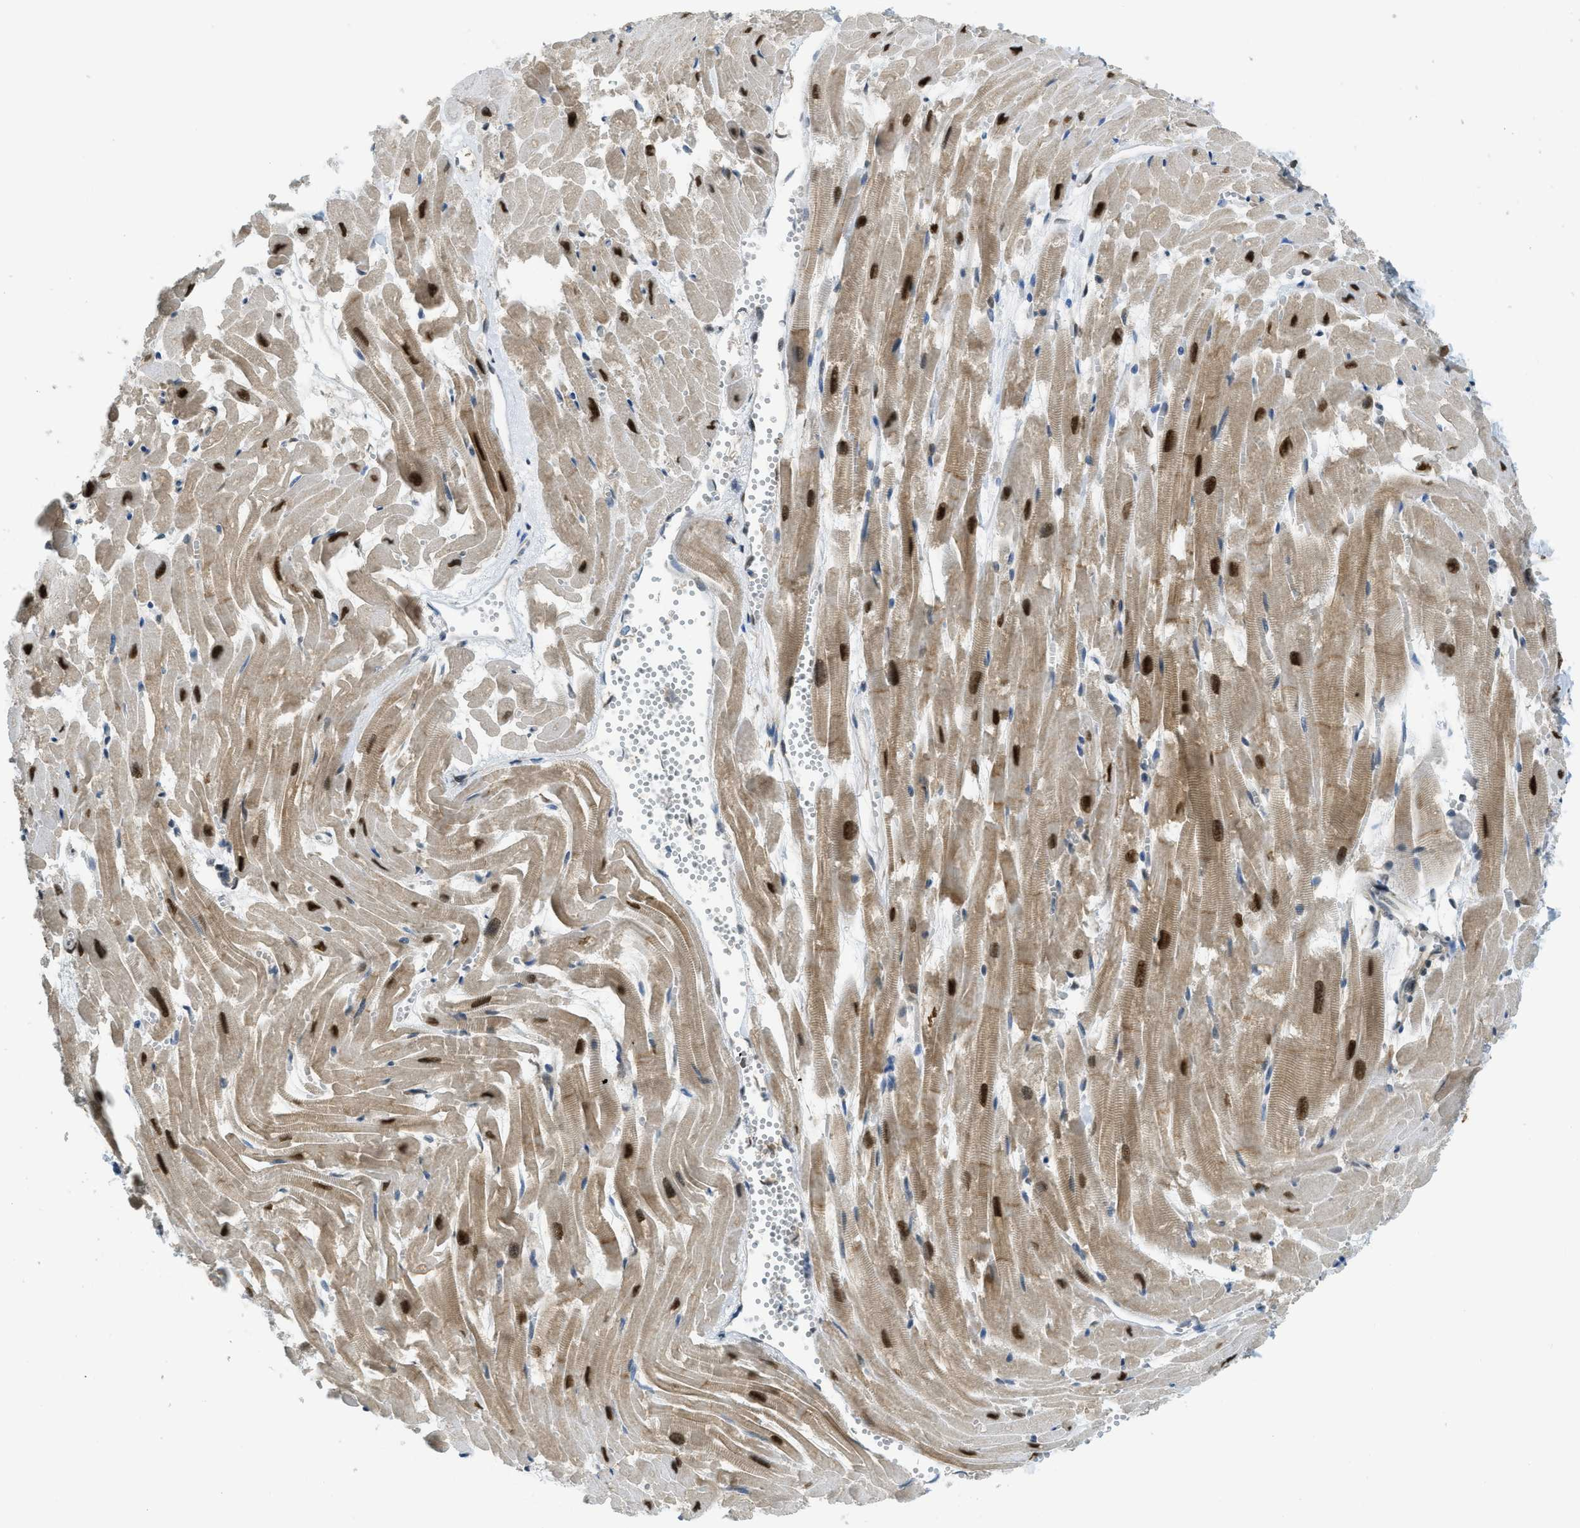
{"staining": {"intensity": "strong", "quantity": ">75%", "location": "nuclear"}, "tissue": "heart muscle", "cell_type": "Cardiomyocytes", "image_type": "normal", "snomed": [{"axis": "morphology", "description": "Normal tissue, NOS"}, {"axis": "topography", "description": "Heart"}], "caption": "Protein analysis of normal heart muscle displays strong nuclear expression in approximately >75% of cardiomyocytes.", "gene": "TNPO1", "patient": {"sex": "female", "age": 19}}